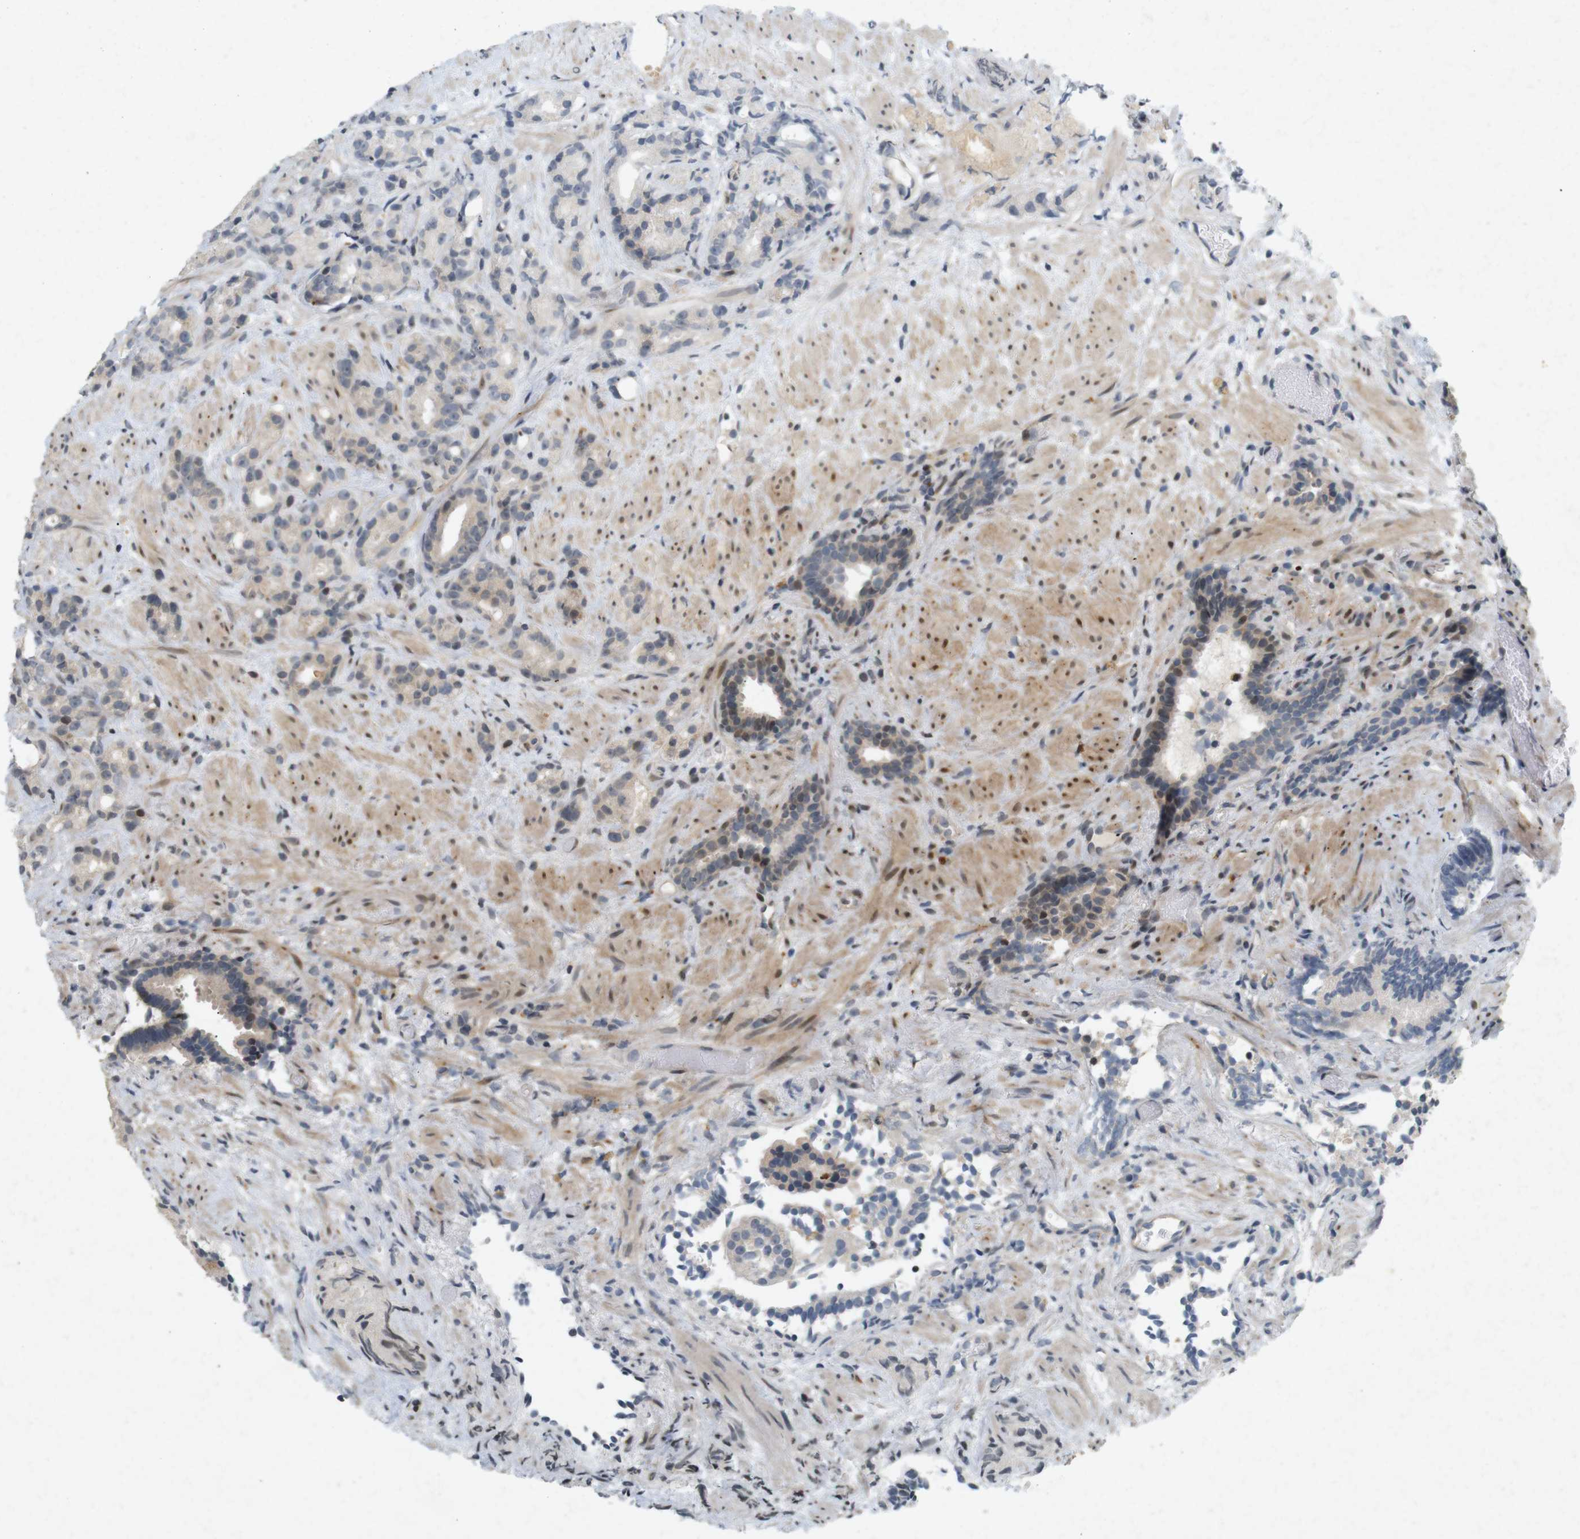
{"staining": {"intensity": "weak", "quantity": "25%-75%", "location": "cytoplasmic/membranous"}, "tissue": "prostate cancer", "cell_type": "Tumor cells", "image_type": "cancer", "snomed": [{"axis": "morphology", "description": "Adenocarcinoma, Low grade"}, {"axis": "topography", "description": "Prostate"}], "caption": "A low amount of weak cytoplasmic/membranous expression is seen in approximately 25%-75% of tumor cells in prostate cancer (adenocarcinoma (low-grade)) tissue.", "gene": "PPP1R14A", "patient": {"sex": "male", "age": 89}}